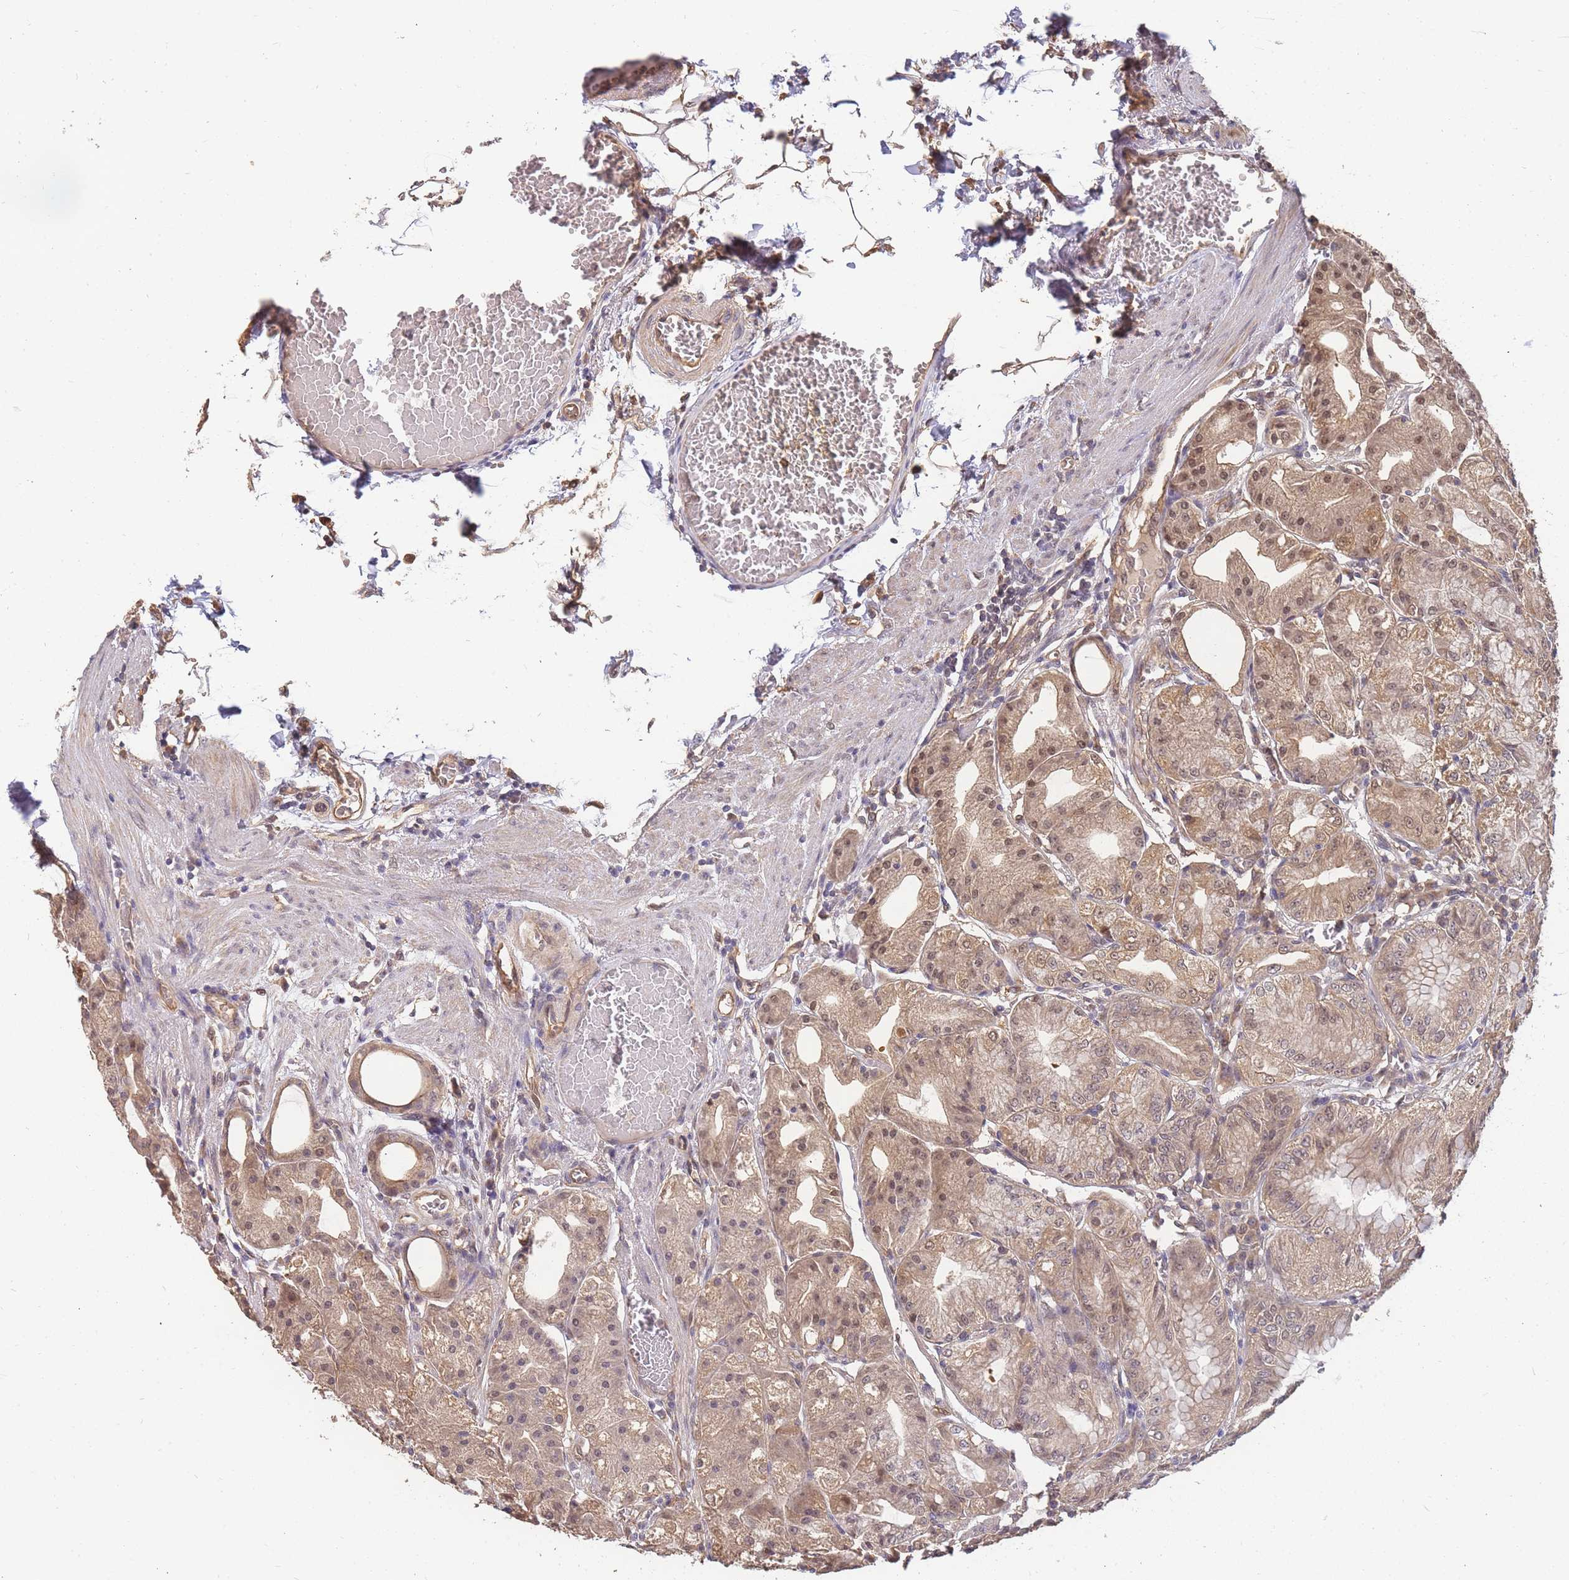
{"staining": {"intensity": "moderate", "quantity": ">75%", "location": "cytoplasmic/membranous,nuclear"}, "tissue": "stomach", "cell_type": "Glandular cells", "image_type": "normal", "snomed": [{"axis": "morphology", "description": "Normal tissue, NOS"}, {"axis": "topography", "description": "Stomach, upper"}, {"axis": "topography", "description": "Stomach, lower"}], "caption": "Protein expression analysis of benign human stomach reveals moderate cytoplasmic/membranous,nuclear expression in about >75% of glandular cells.", "gene": "CDKN2AIPNL", "patient": {"sex": "male", "age": 71}}